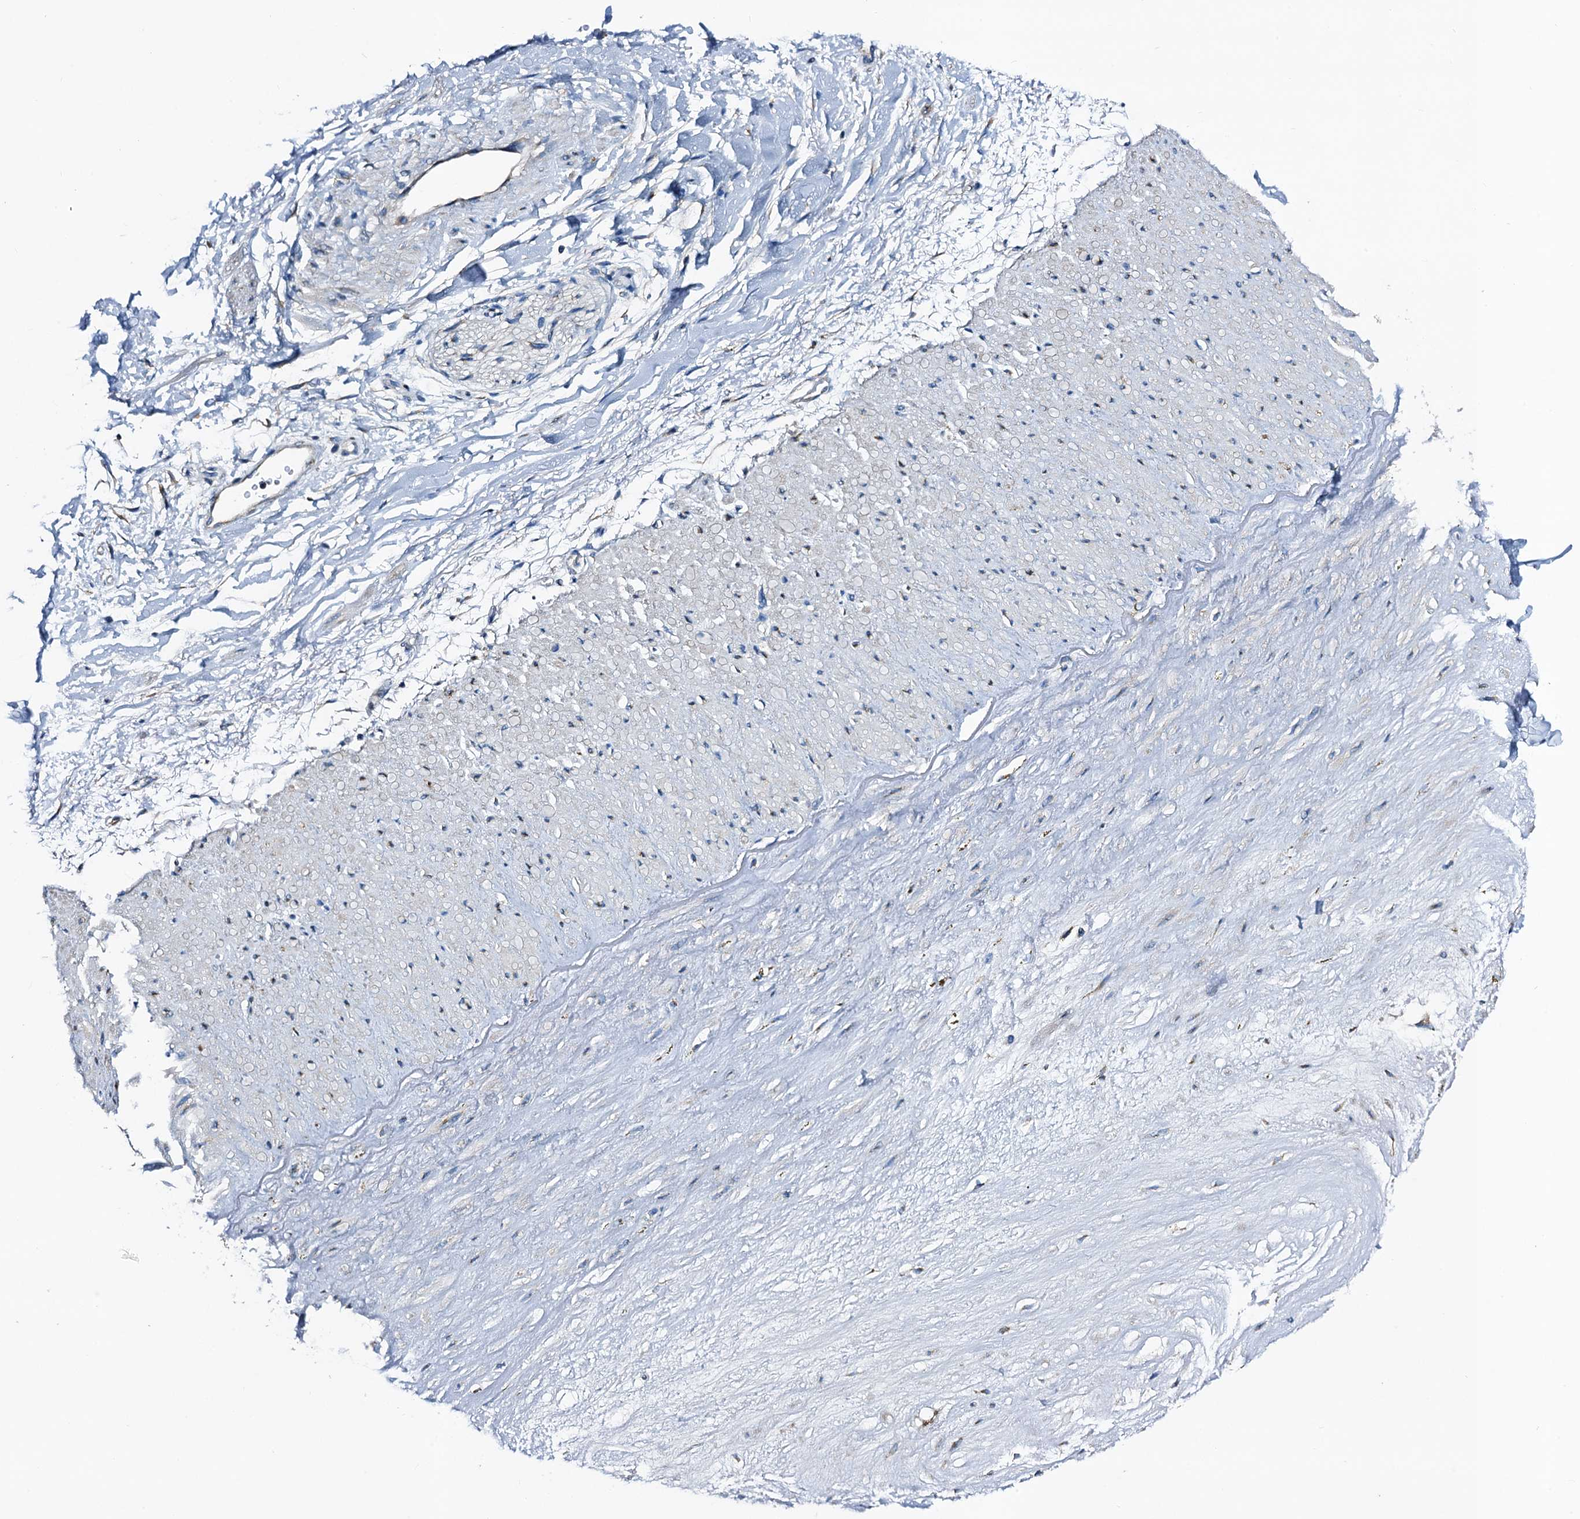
{"staining": {"intensity": "negative", "quantity": "none", "location": "none"}, "tissue": "adipose tissue", "cell_type": "Adipocytes", "image_type": "normal", "snomed": [{"axis": "morphology", "description": "Normal tissue, NOS"}, {"axis": "topography", "description": "Soft tissue"}], "caption": "Immunohistochemistry (IHC) of benign human adipose tissue displays no expression in adipocytes. (Immunohistochemistry, brightfield microscopy, high magnification).", "gene": "FREM3", "patient": {"sex": "male", "age": 72}}